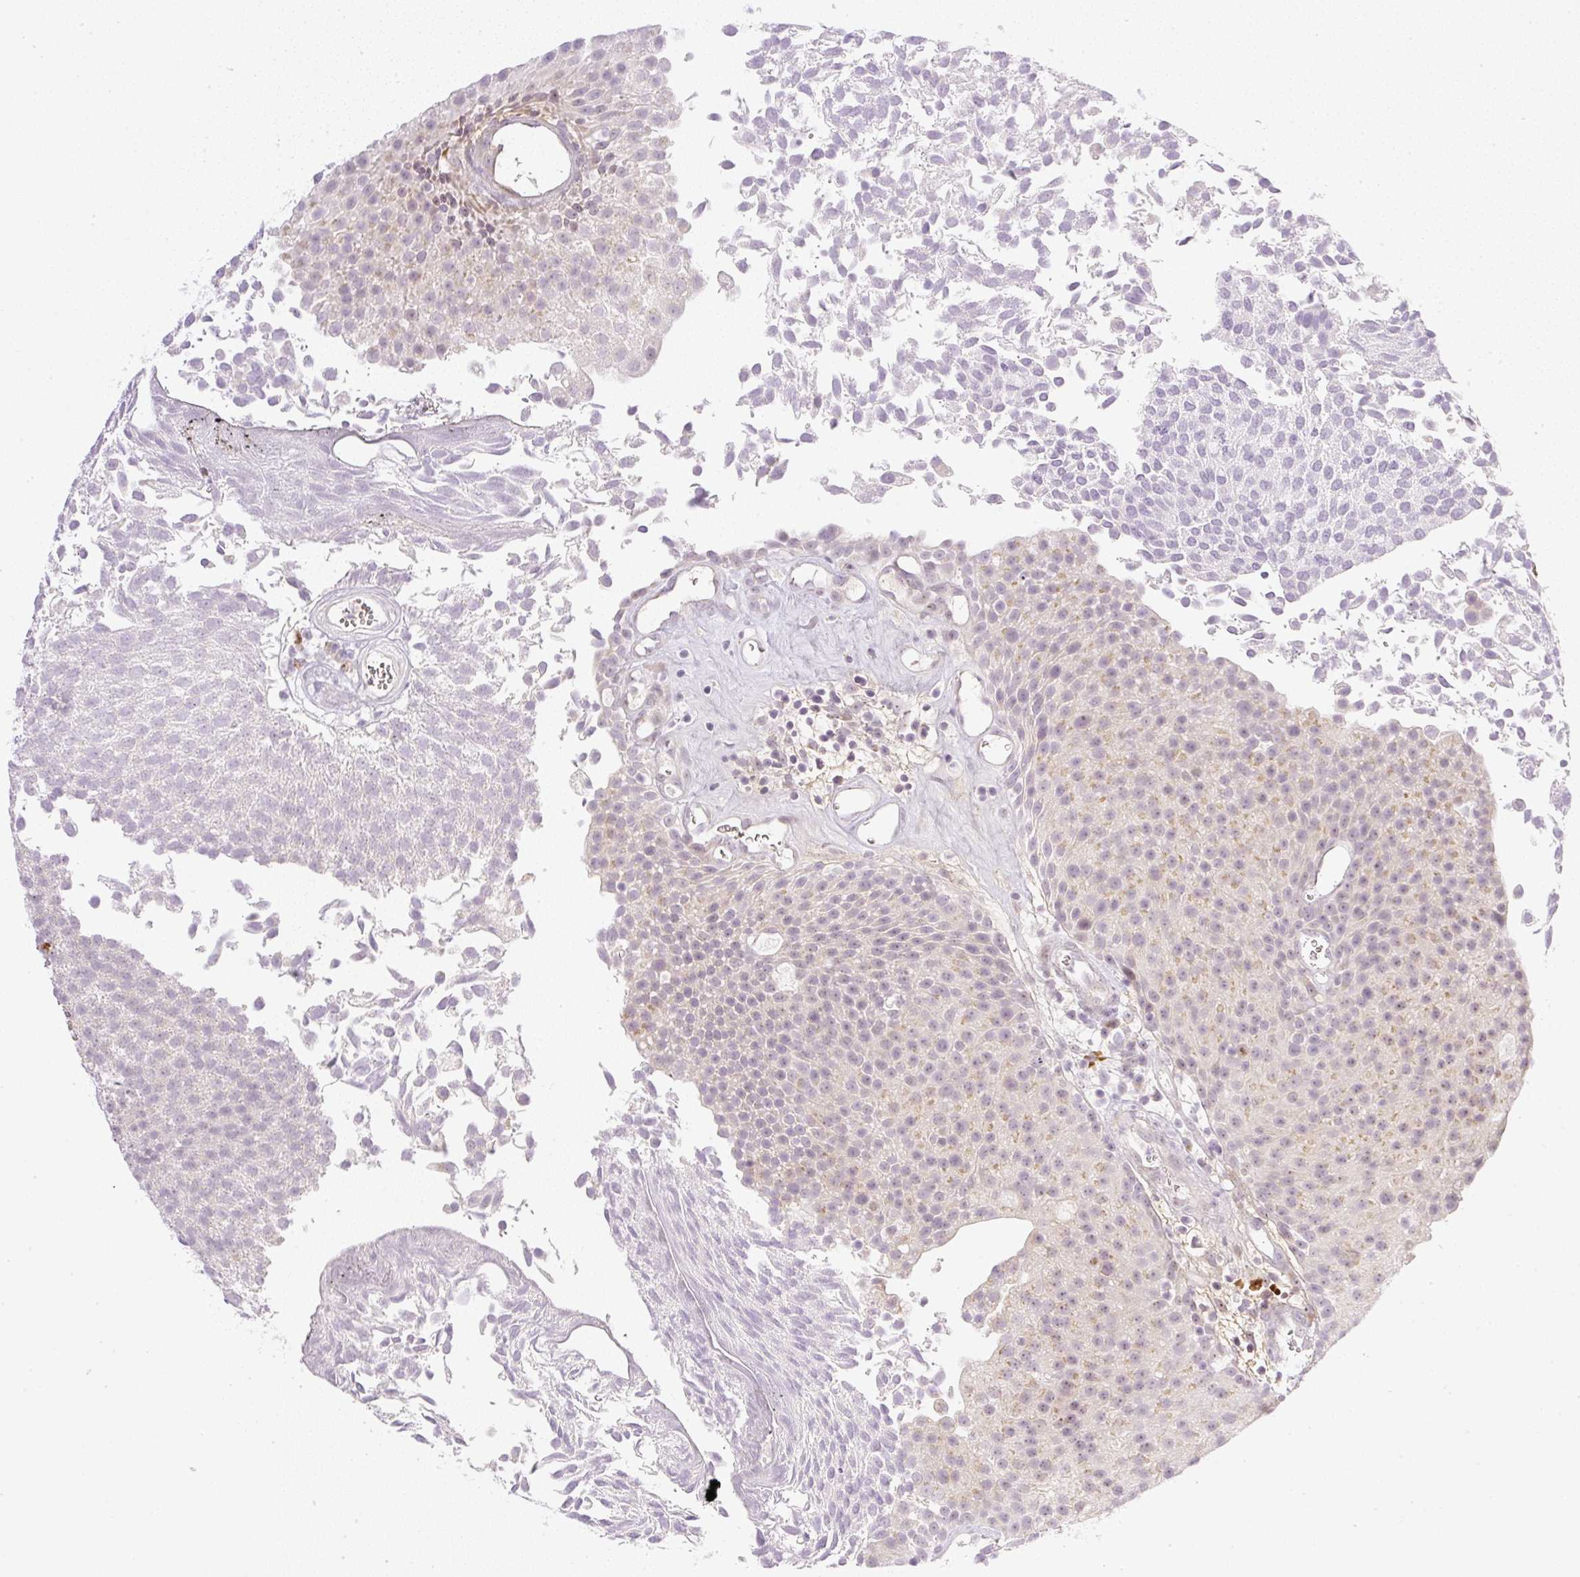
{"staining": {"intensity": "weak", "quantity": "25%-75%", "location": "cytoplasmic/membranous,nuclear"}, "tissue": "urothelial cancer", "cell_type": "Tumor cells", "image_type": "cancer", "snomed": [{"axis": "morphology", "description": "Urothelial carcinoma, Low grade"}, {"axis": "topography", "description": "Urinary bladder"}], "caption": "IHC micrograph of urothelial cancer stained for a protein (brown), which demonstrates low levels of weak cytoplasmic/membranous and nuclear positivity in approximately 25%-75% of tumor cells.", "gene": "AAR2", "patient": {"sex": "female", "age": 79}}